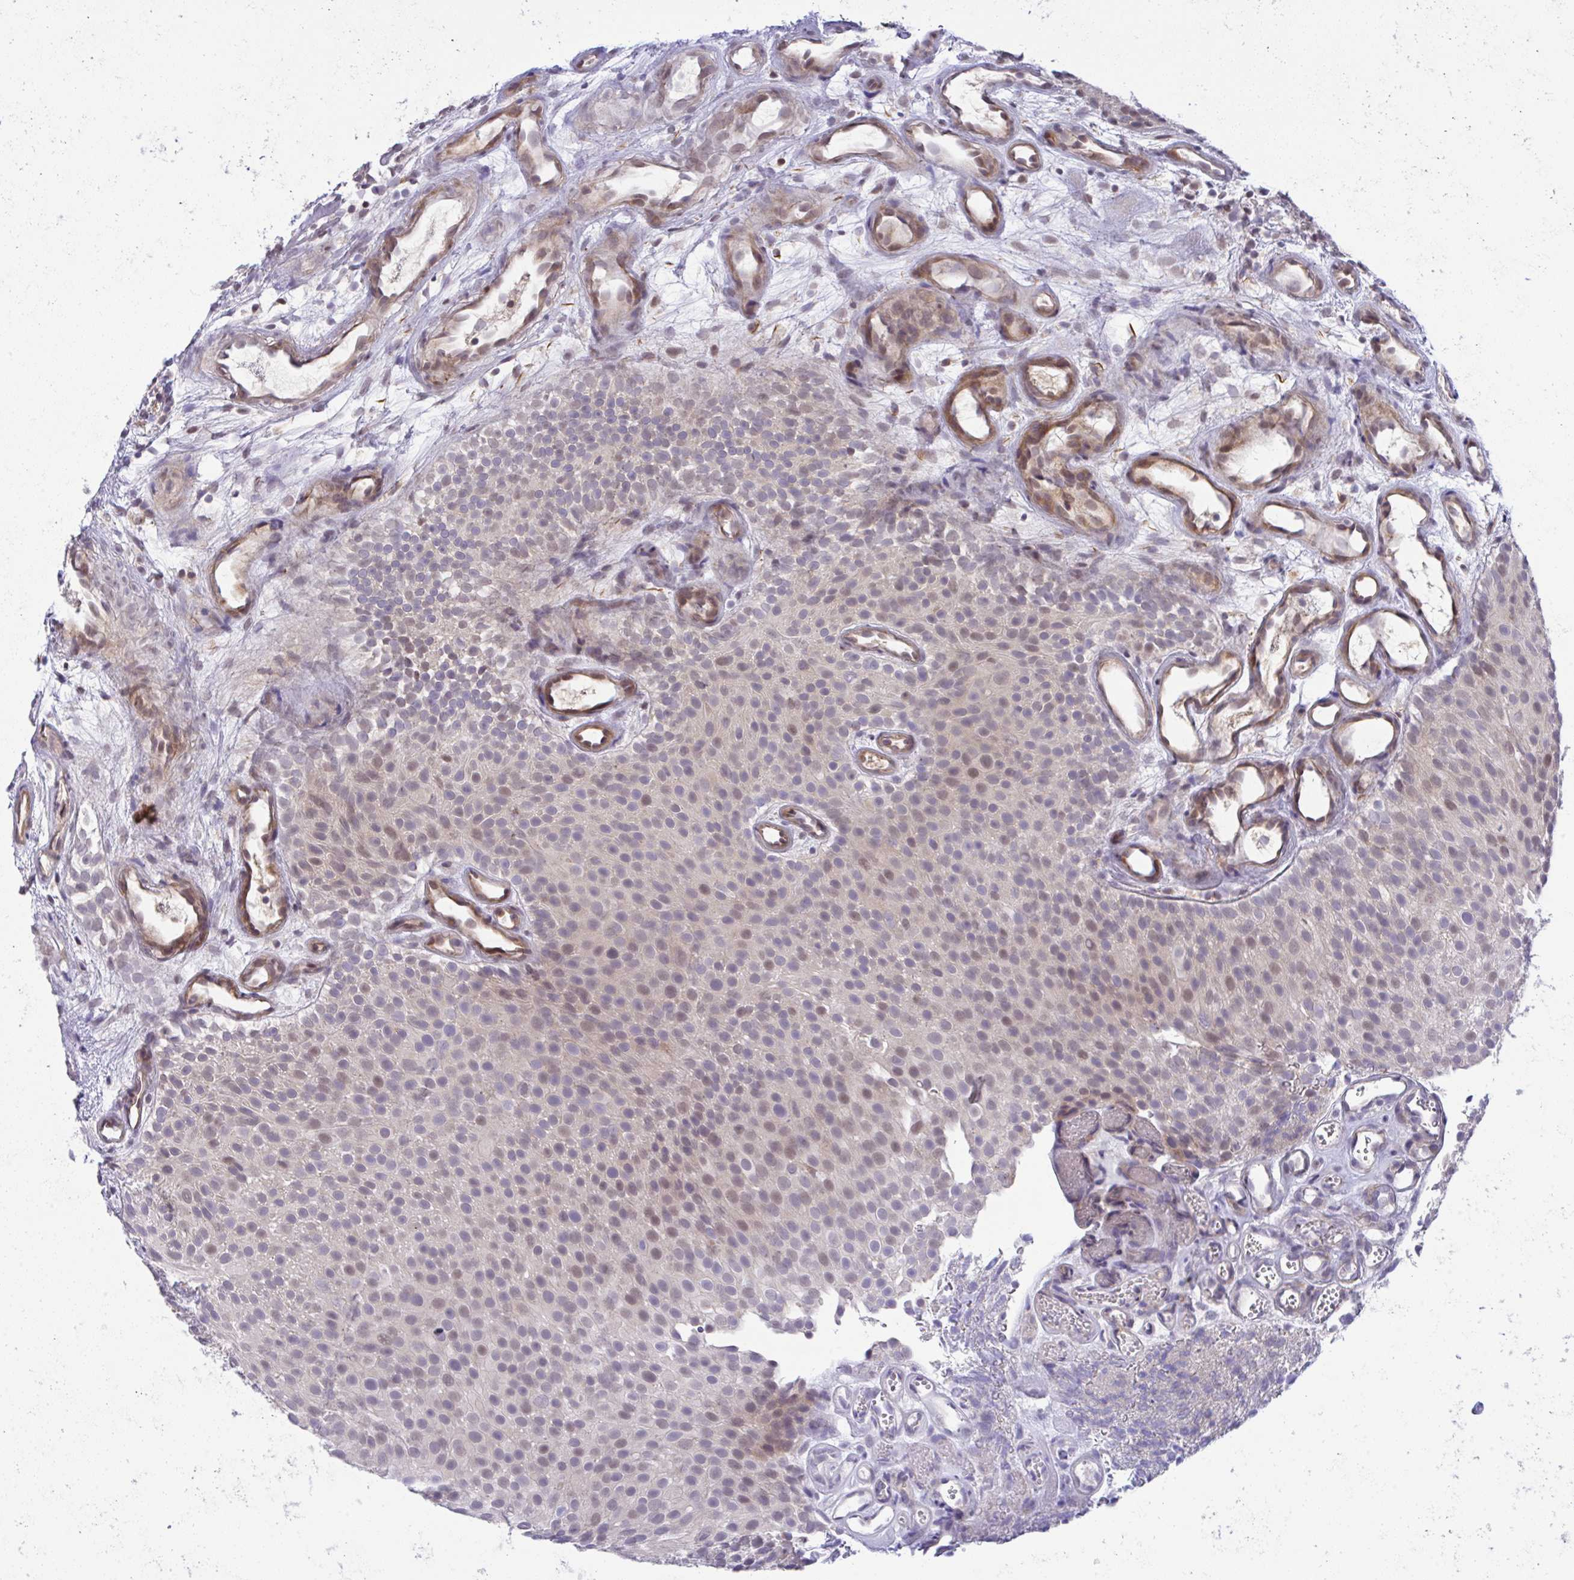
{"staining": {"intensity": "moderate", "quantity": "<25%", "location": "nuclear"}, "tissue": "urothelial cancer", "cell_type": "Tumor cells", "image_type": "cancer", "snomed": [{"axis": "morphology", "description": "Urothelial carcinoma, Low grade"}, {"axis": "topography", "description": "Urinary bladder"}], "caption": "Immunohistochemical staining of low-grade urothelial carcinoma exhibits low levels of moderate nuclear protein positivity in approximately <25% of tumor cells. The staining was performed using DAB, with brown indicating positive protein expression. Nuclei are stained blue with hematoxylin.", "gene": "C9orf64", "patient": {"sex": "male", "age": 78}}